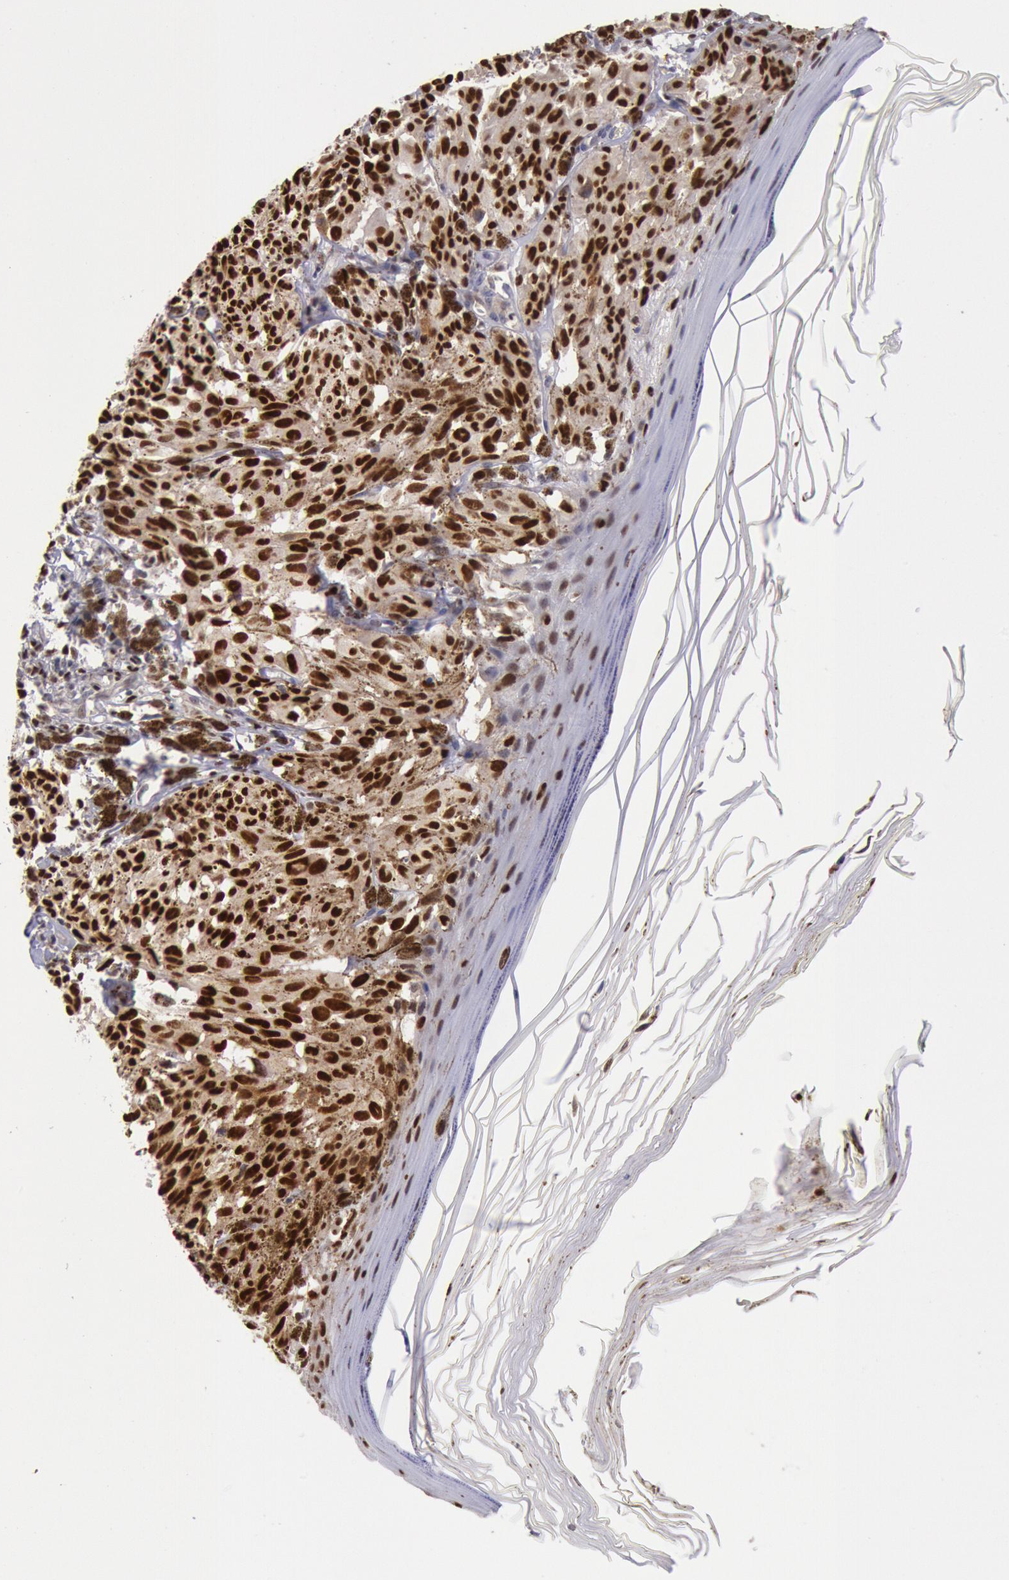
{"staining": {"intensity": "strong", "quantity": ">75%", "location": "nuclear"}, "tissue": "melanoma", "cell_type": "Tumor cells", "image_type": "cancer", "snomed": [{"axis": "morphology", "description": "Malignant melanoma, NOS"}, {"axis": "topography", "description": "Skin"}], "caption": "Melanoma stained with a brown dye displays strong nuclear positive positivity in about >75% of tumor cells.", "gene": "RPS6KA5", "patient": {"sex": "female", "age": 72}}